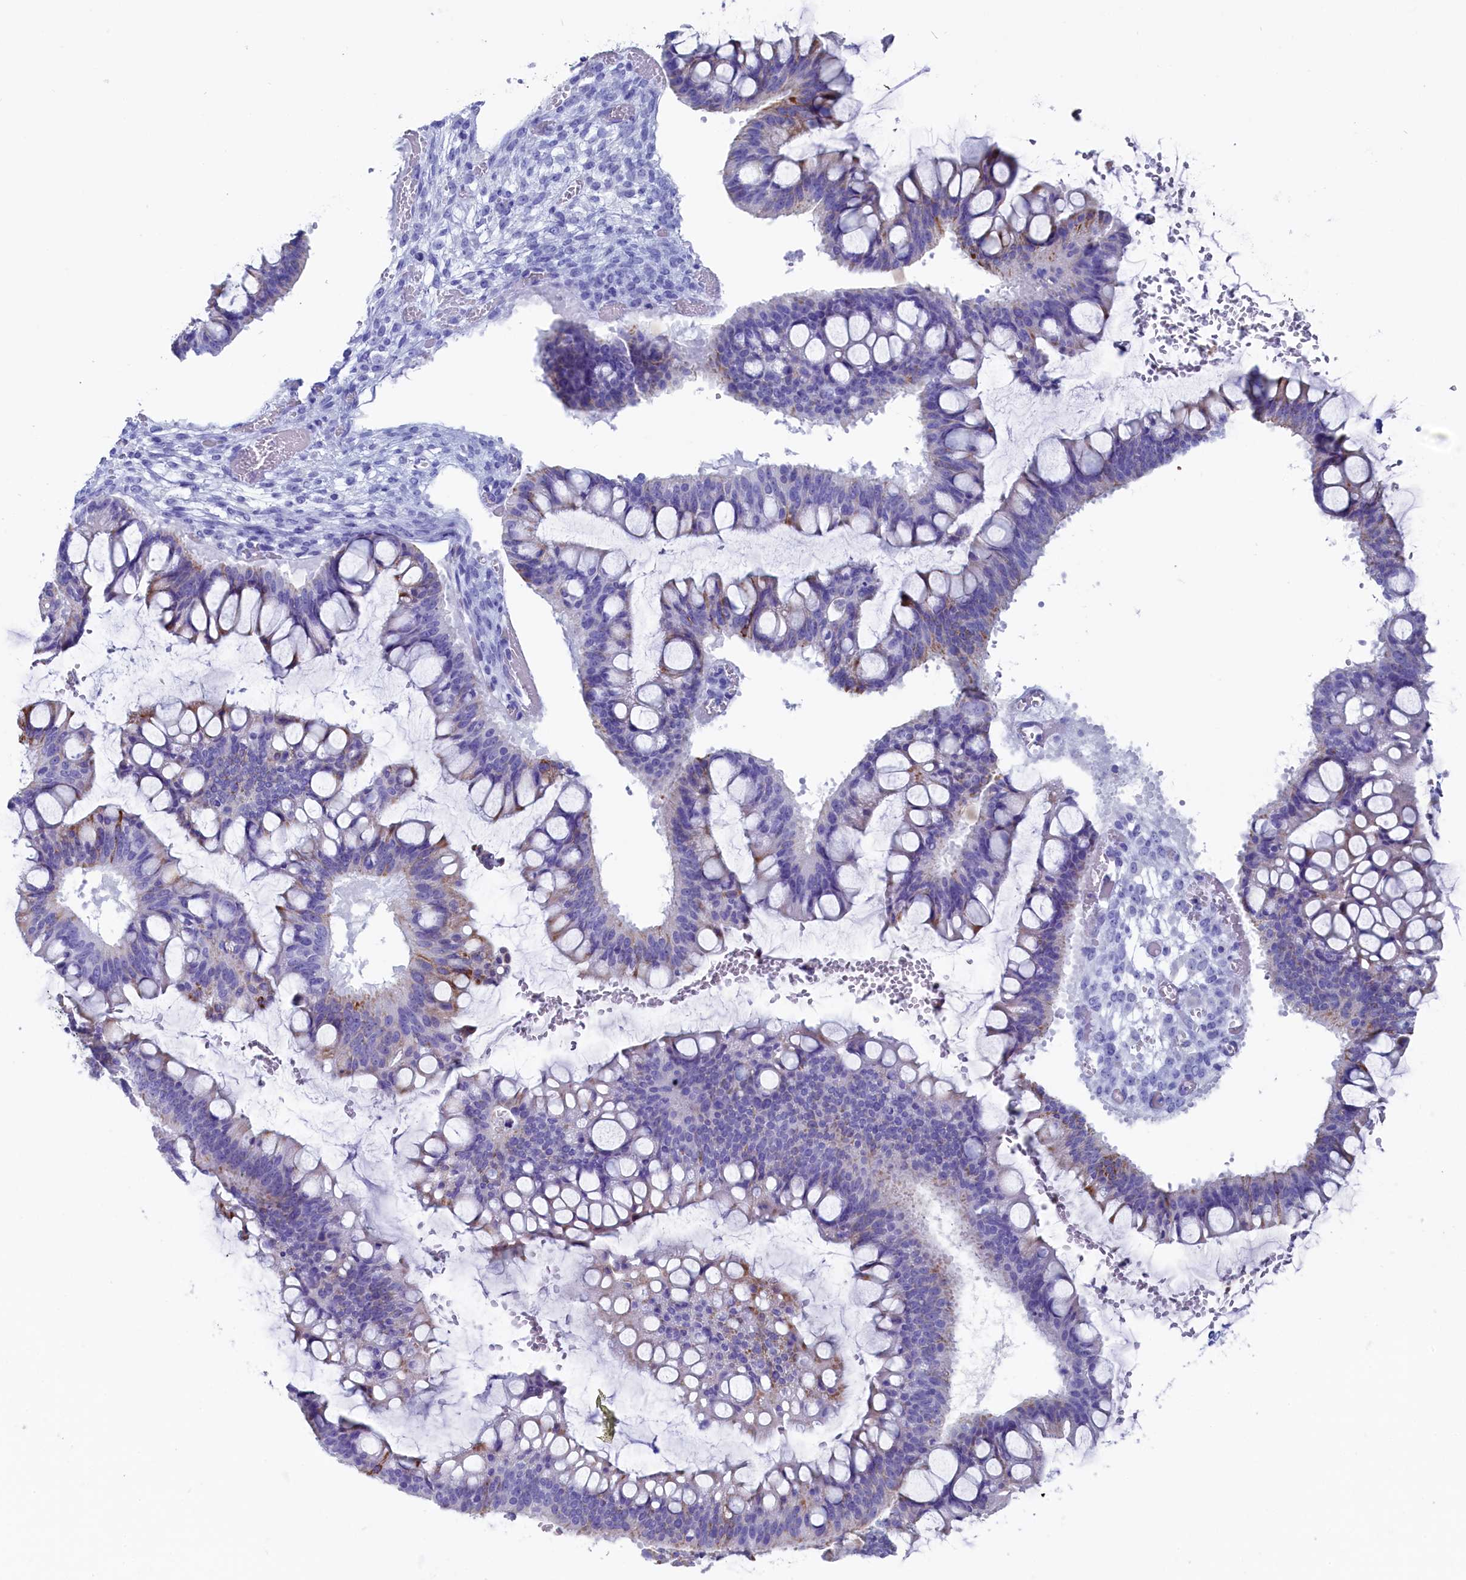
{"staining": {"intensity": "moderate", "quantity": "<25%", "location": "cytoplasmic/membranous"}, "tissue": "ovarian cancer", "cell_type": "Tumor cells", "image_type": "cancer", "snomed": [{"axis": "morphology", "description": "Cystadenocarcinoma, mucinous, NOS"}, {"axis": "topography", "description": "Ovary"}], "caption": "Immunohistochemical staining of human ovarian cancer (mucinous cystadenocarcinoma) shows low levels of moderate cytoplasmic/membranous protein expression in about <25% of tumor cells. Using DAB (brown) and hematoxylin (blue) stains, captured at high magnification using brightfield microscopy.", "gene": "ANKRD29", "patient": {"sex": "female", "age": 73}}